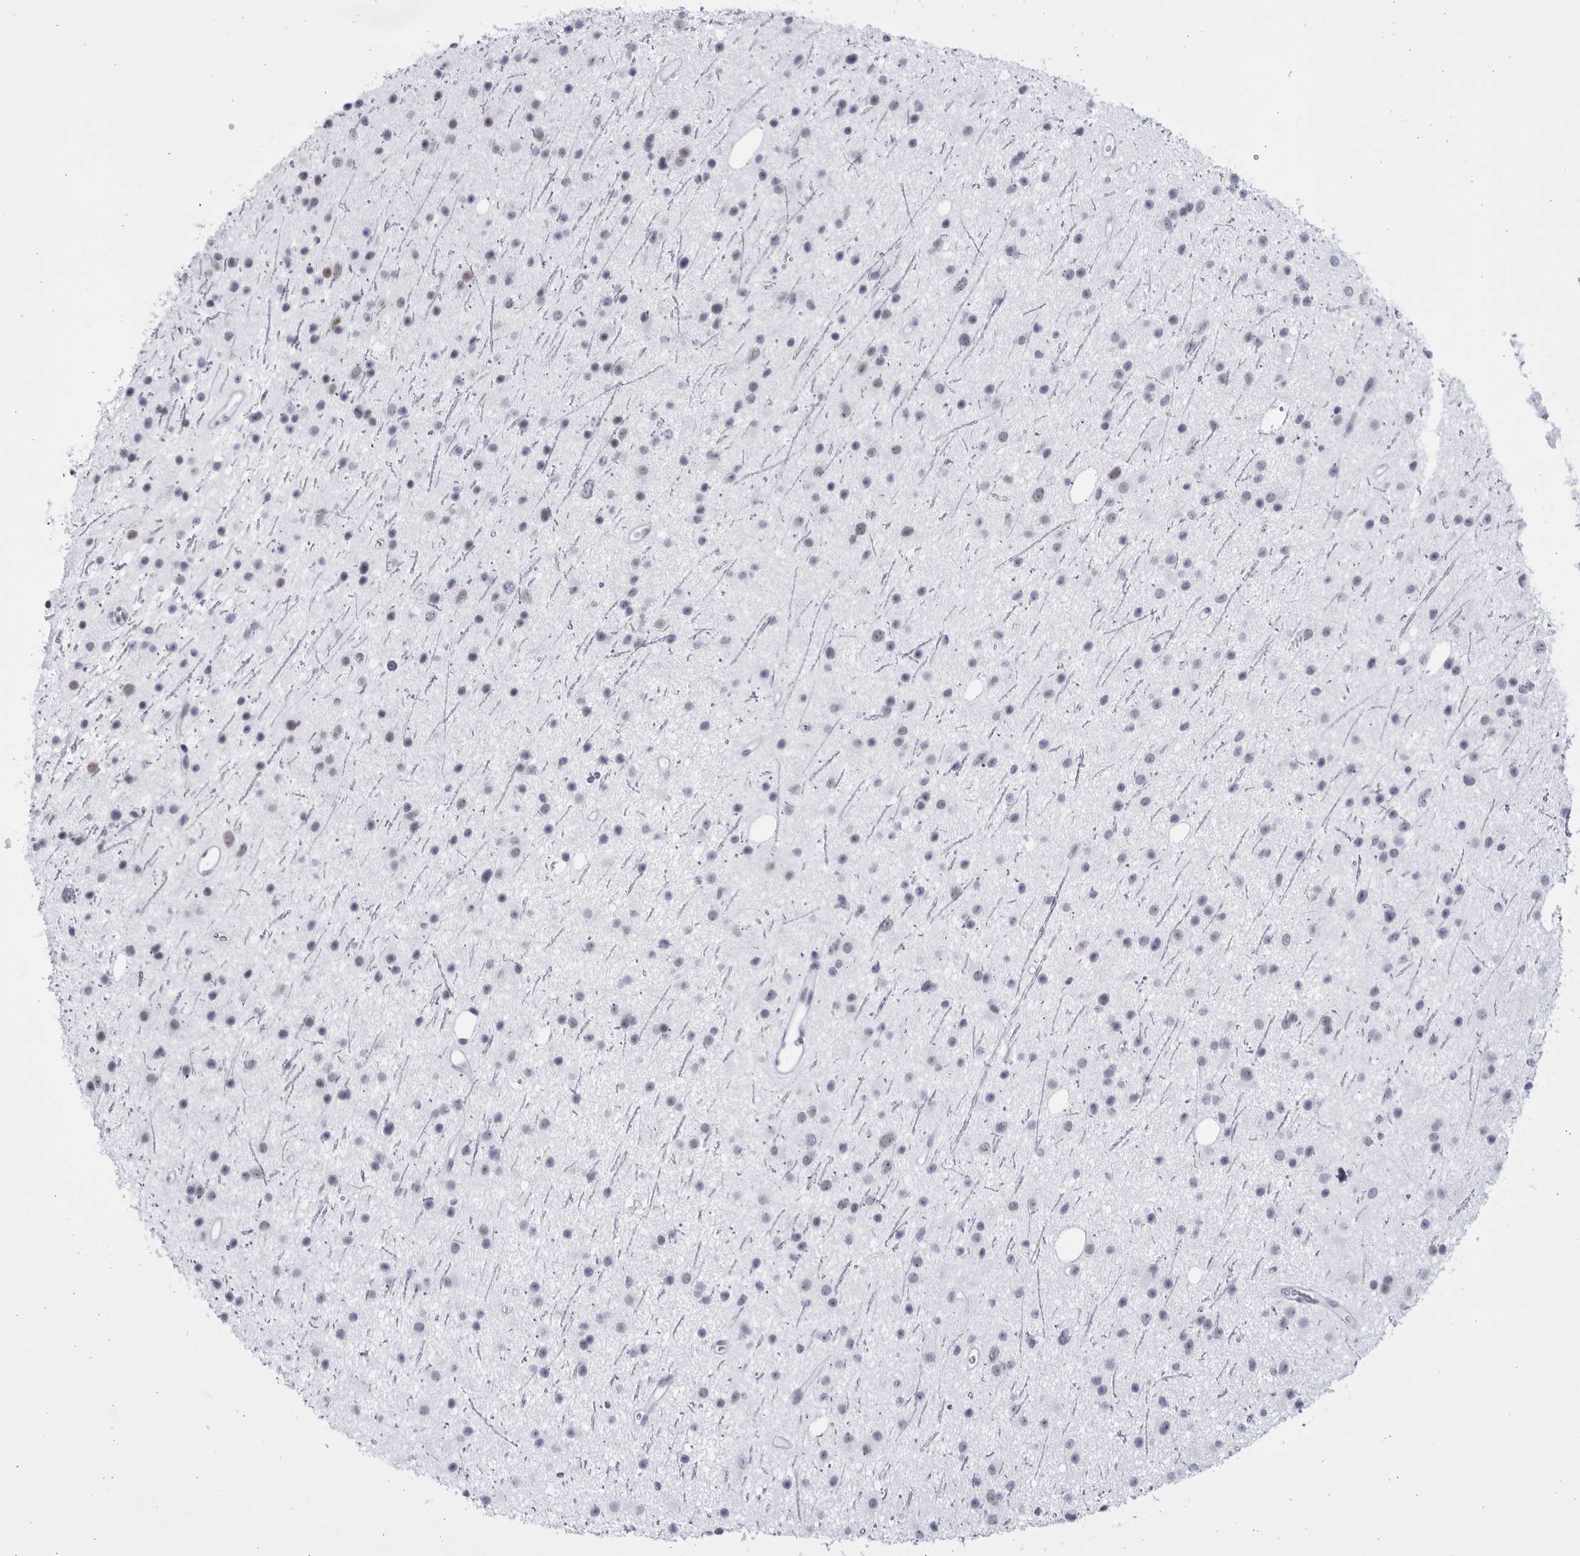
{"staining": {"intensity": "weak", "quantity": "<25%", "location": "nuclear"}, "tissue": "glioma", "cell_type": "Tumor cells", "image_type": "cancer", "snomed": [{"axis": "morphology", "description": "Glioma, malignant, Low grade"}, {"axis": "topography", "description": "Cerebral cortex"}], "caption": "An image of human malignant glioma (low-grade) is negative for staining in tumor cells.", "gene": "CCDC181", "patient": {"sex": "female", "age": 39}}